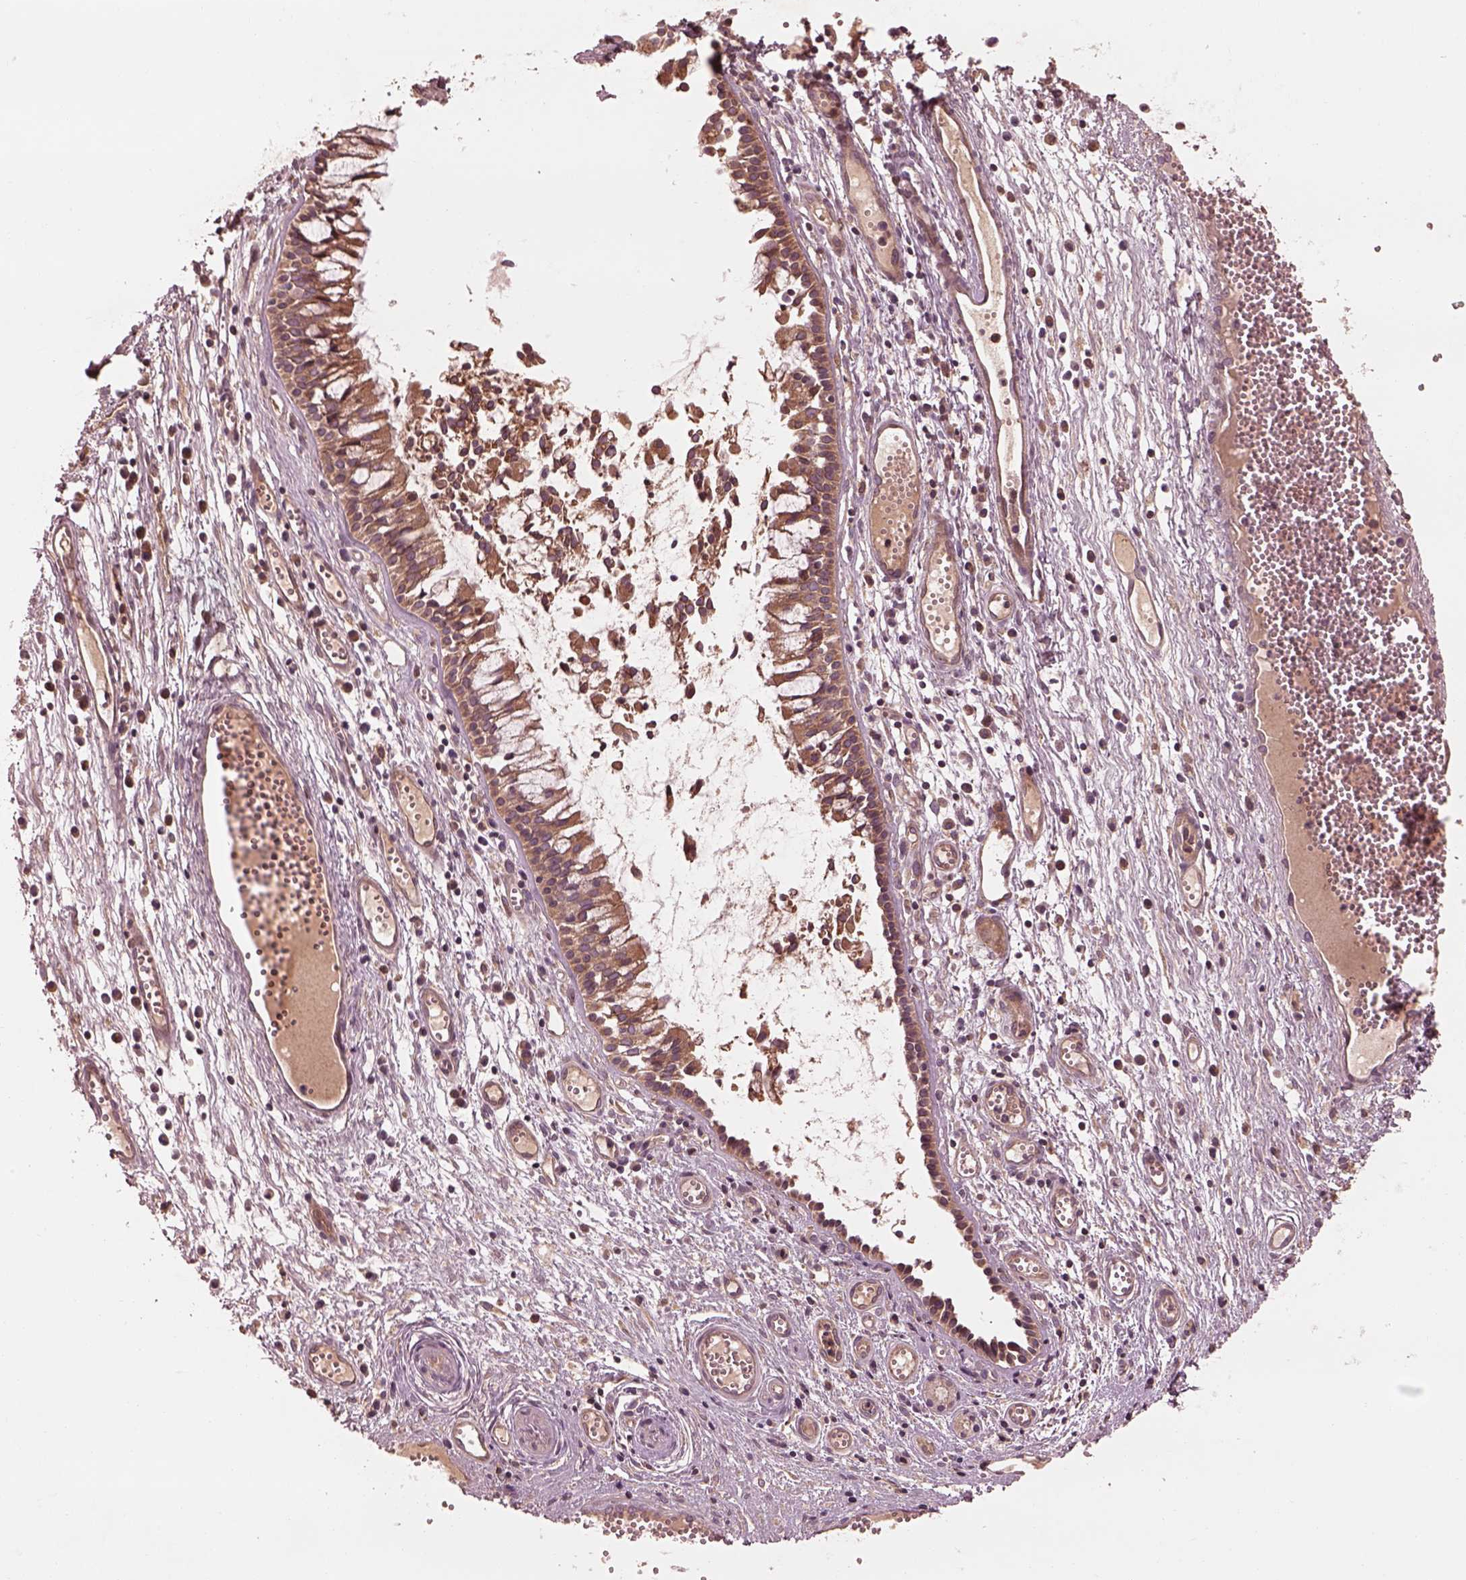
{"staining": {"intensity": "moderate", "quantity": ">75%", "location": "cytoplasmic/membranous"}, "tissue": "nasopharynx", "cell_type": "Respiratory epithelial cells", "image_type": "normal", "snomed": [{"axis": "morphology", "description": "Normal tissue, NOS"}, {"axis": "topography", "description": "Nasopharynx"}], "caption": "Moderate cytoplasmic/membranous staining for a protein is present in approximately >75% of respiratory epithelial cells of normal nasopharynx using IHC.", "gene": "PIK3R2", "patient": {"sex": "male", "age": 31}}